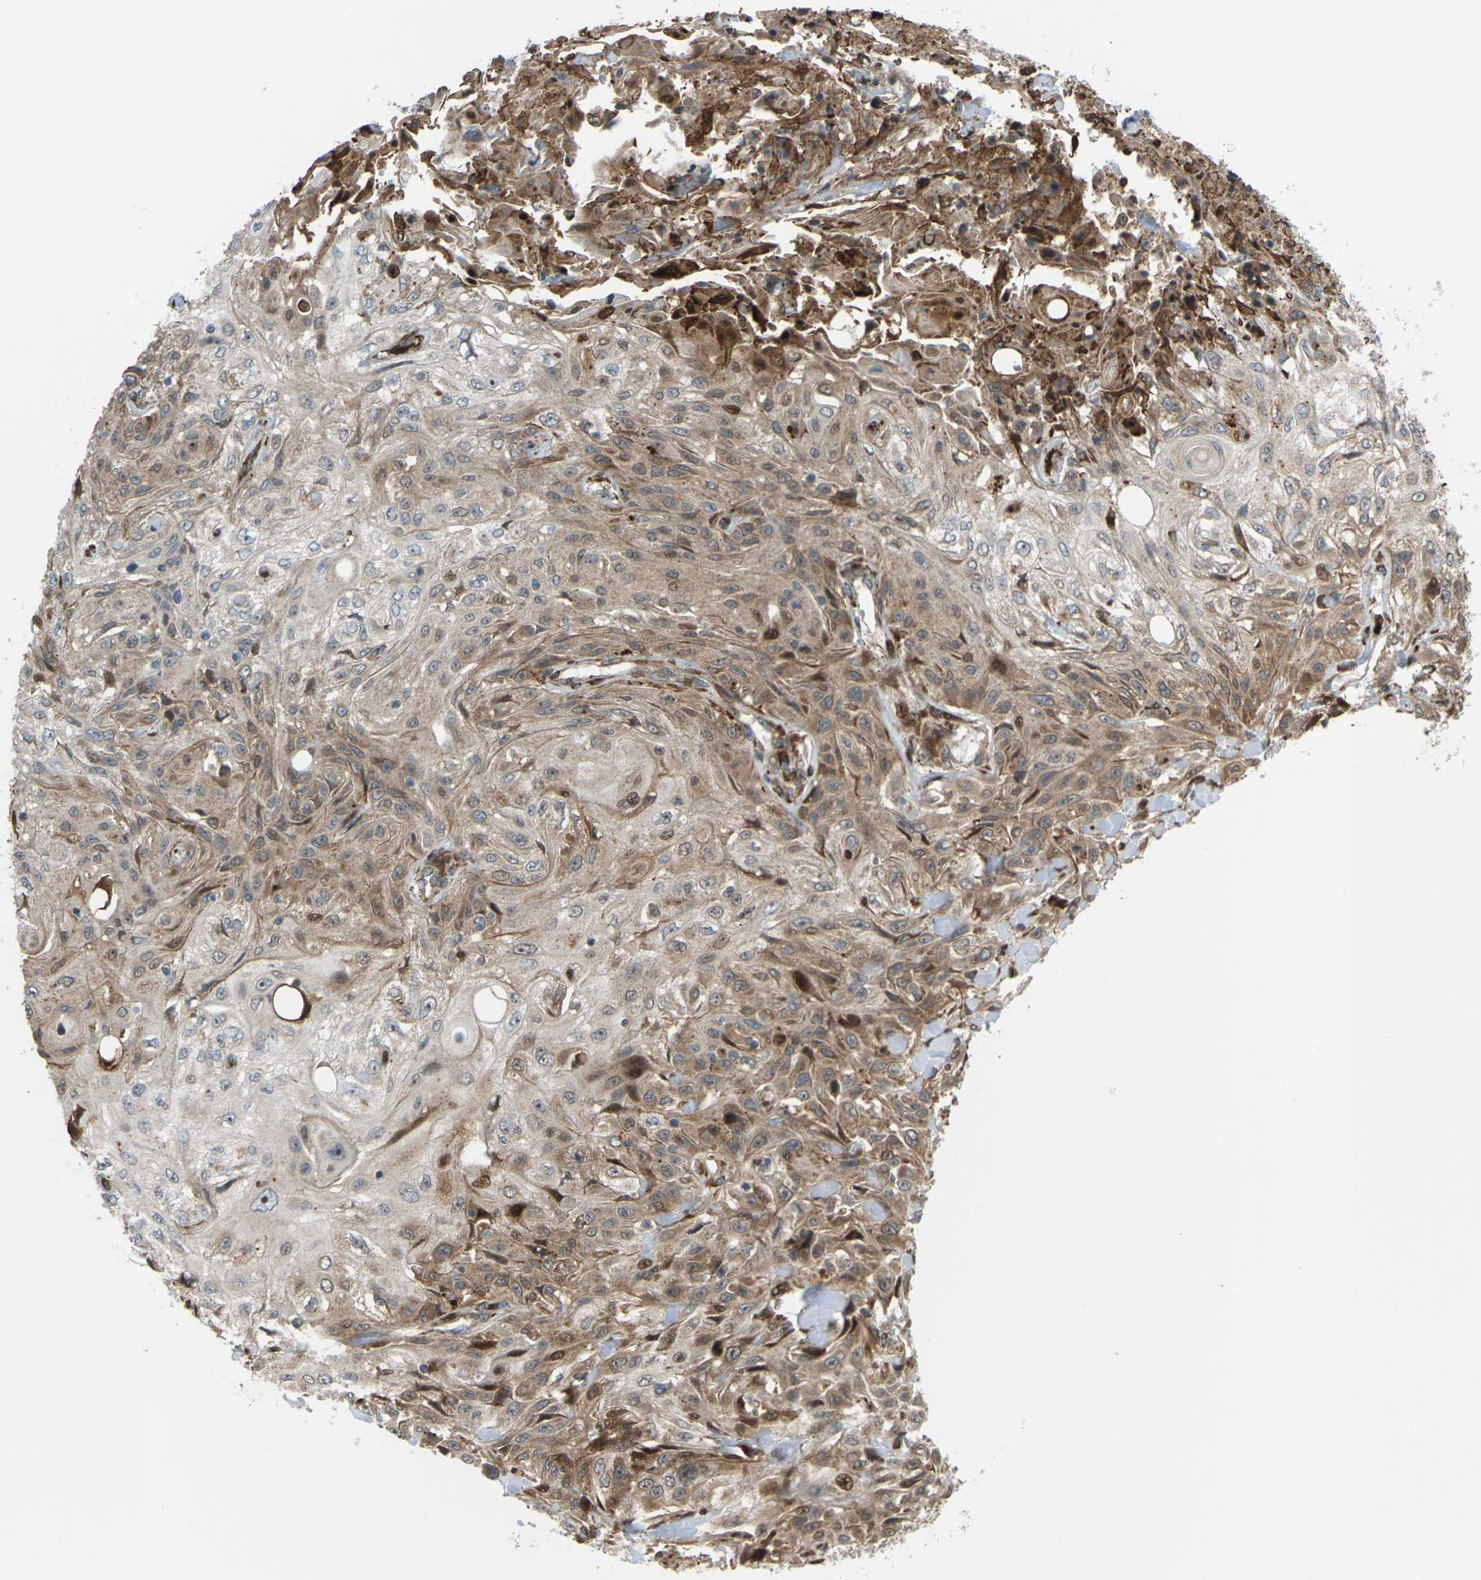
{"staining": {"intensity": "moderate", "quantity": "25%-75%", "location": "cytoplasmic/membranous"}, "tissue": "skin cancer", "cell_type": "Tumor cells", "image_type": "cancer", "snomed": [{"axis": "morphology", "description": "Squamous cell carcinoma, NOS"}, {"axis": "topography", "description": "Skin"}], "caption": "DAB (3,3'-diaminobenzidine) immunohistochemical staining of human skin cancer displays moderate cytoplasmic/membranous protein positivity in approximately 25%-75% of tumor cells.", "gene": "ROBO1", "patient": {"sex": "male", "age": 75}}